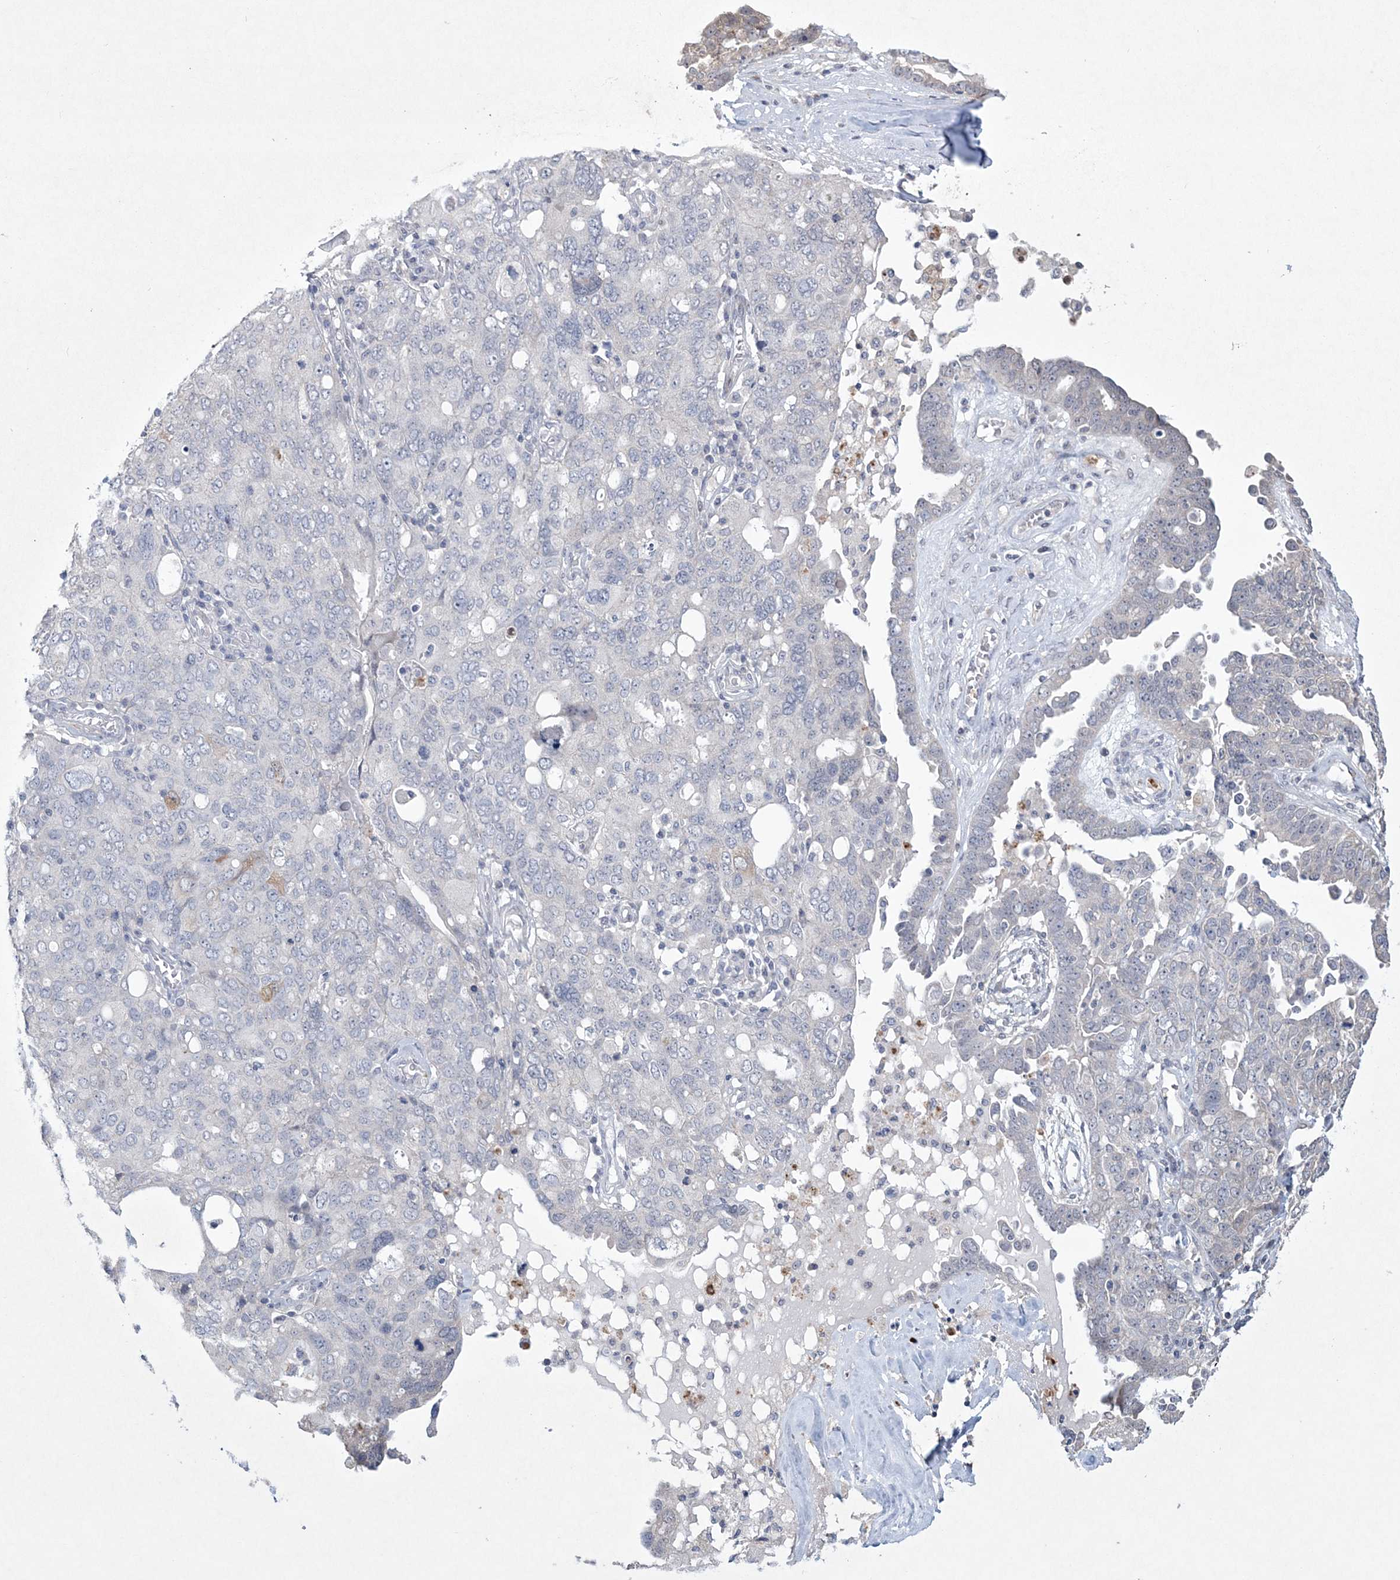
{"staining": {"intensity": "negative", "quantity": "none", "location": "none"}, "tissue": "ovarian cancer", "cell_type": "Tumor cells", "image_type": "cancer", "snomed": [{"axis": "morphology", "description": "Carcinoma, endometroid"}, {"axis": "topography", "description": "Ovary"}], "caption": "There is no significant staining in tumor cells of endometroid carcinoma (ovarian). (Stains: DAB (3,3'-diaminobenzidine) IHC with hematoxylin counter stain, Microscopy: brightfield microscopy at high magnification).", "gene": "DPCD", "patient": {"sex": "female", "age": 62}}